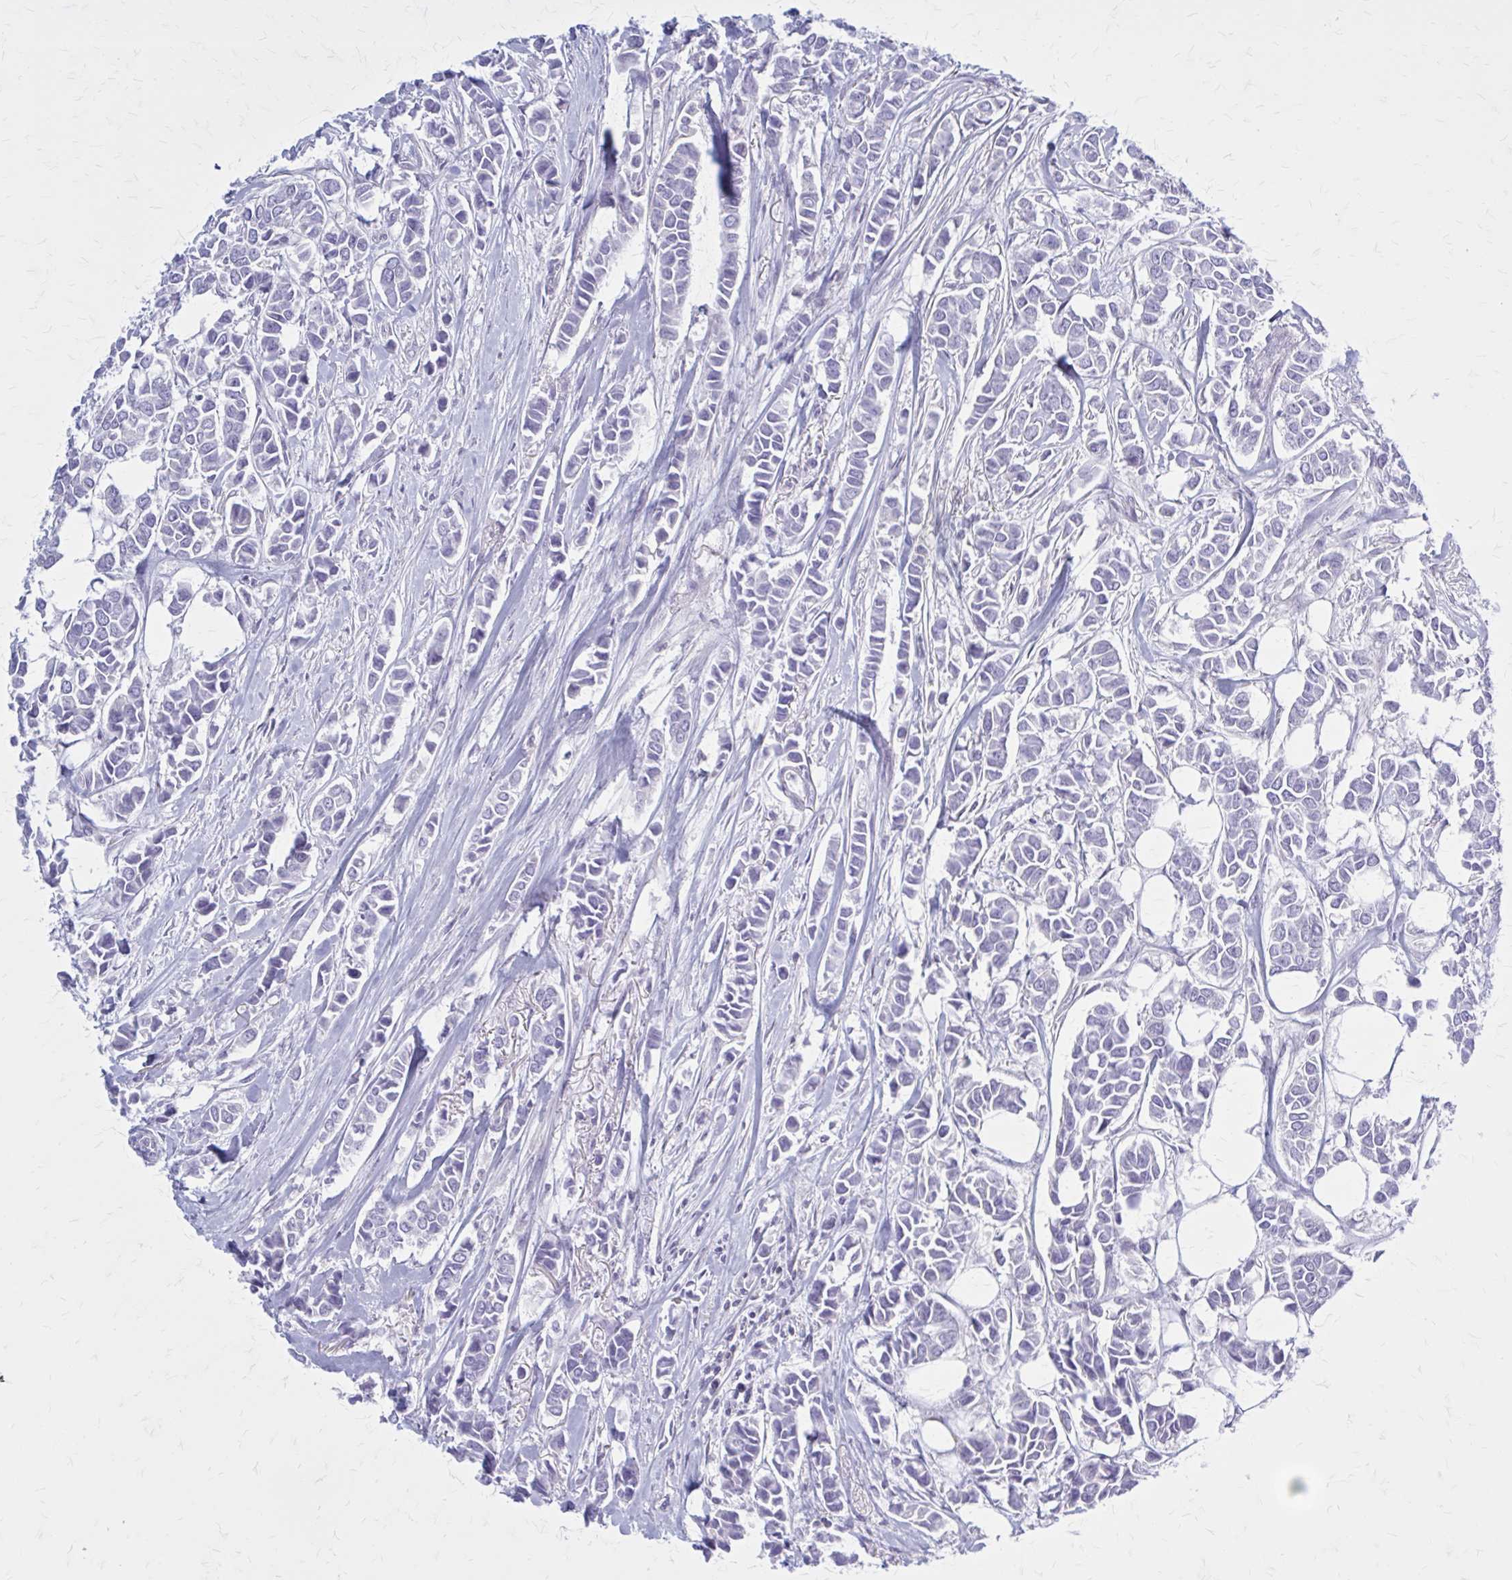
{"staining": {"intensity": "negative", "quantity": "none", "location": "none"}, "tissue": "breast cancer", "cell_type": "Tumor cells", "image_type": "cancer", "snomed": [{"axis": "morphology", "description": "Duct carcinoma"}, {"axis": "topography", "description": "Breast"}], "caption": "This is an IHC micrograph of breast cancer. There is no expression in tumor cells.", "gene": "PITPNM1", "patient": {"sex": "female", "age": 84}}